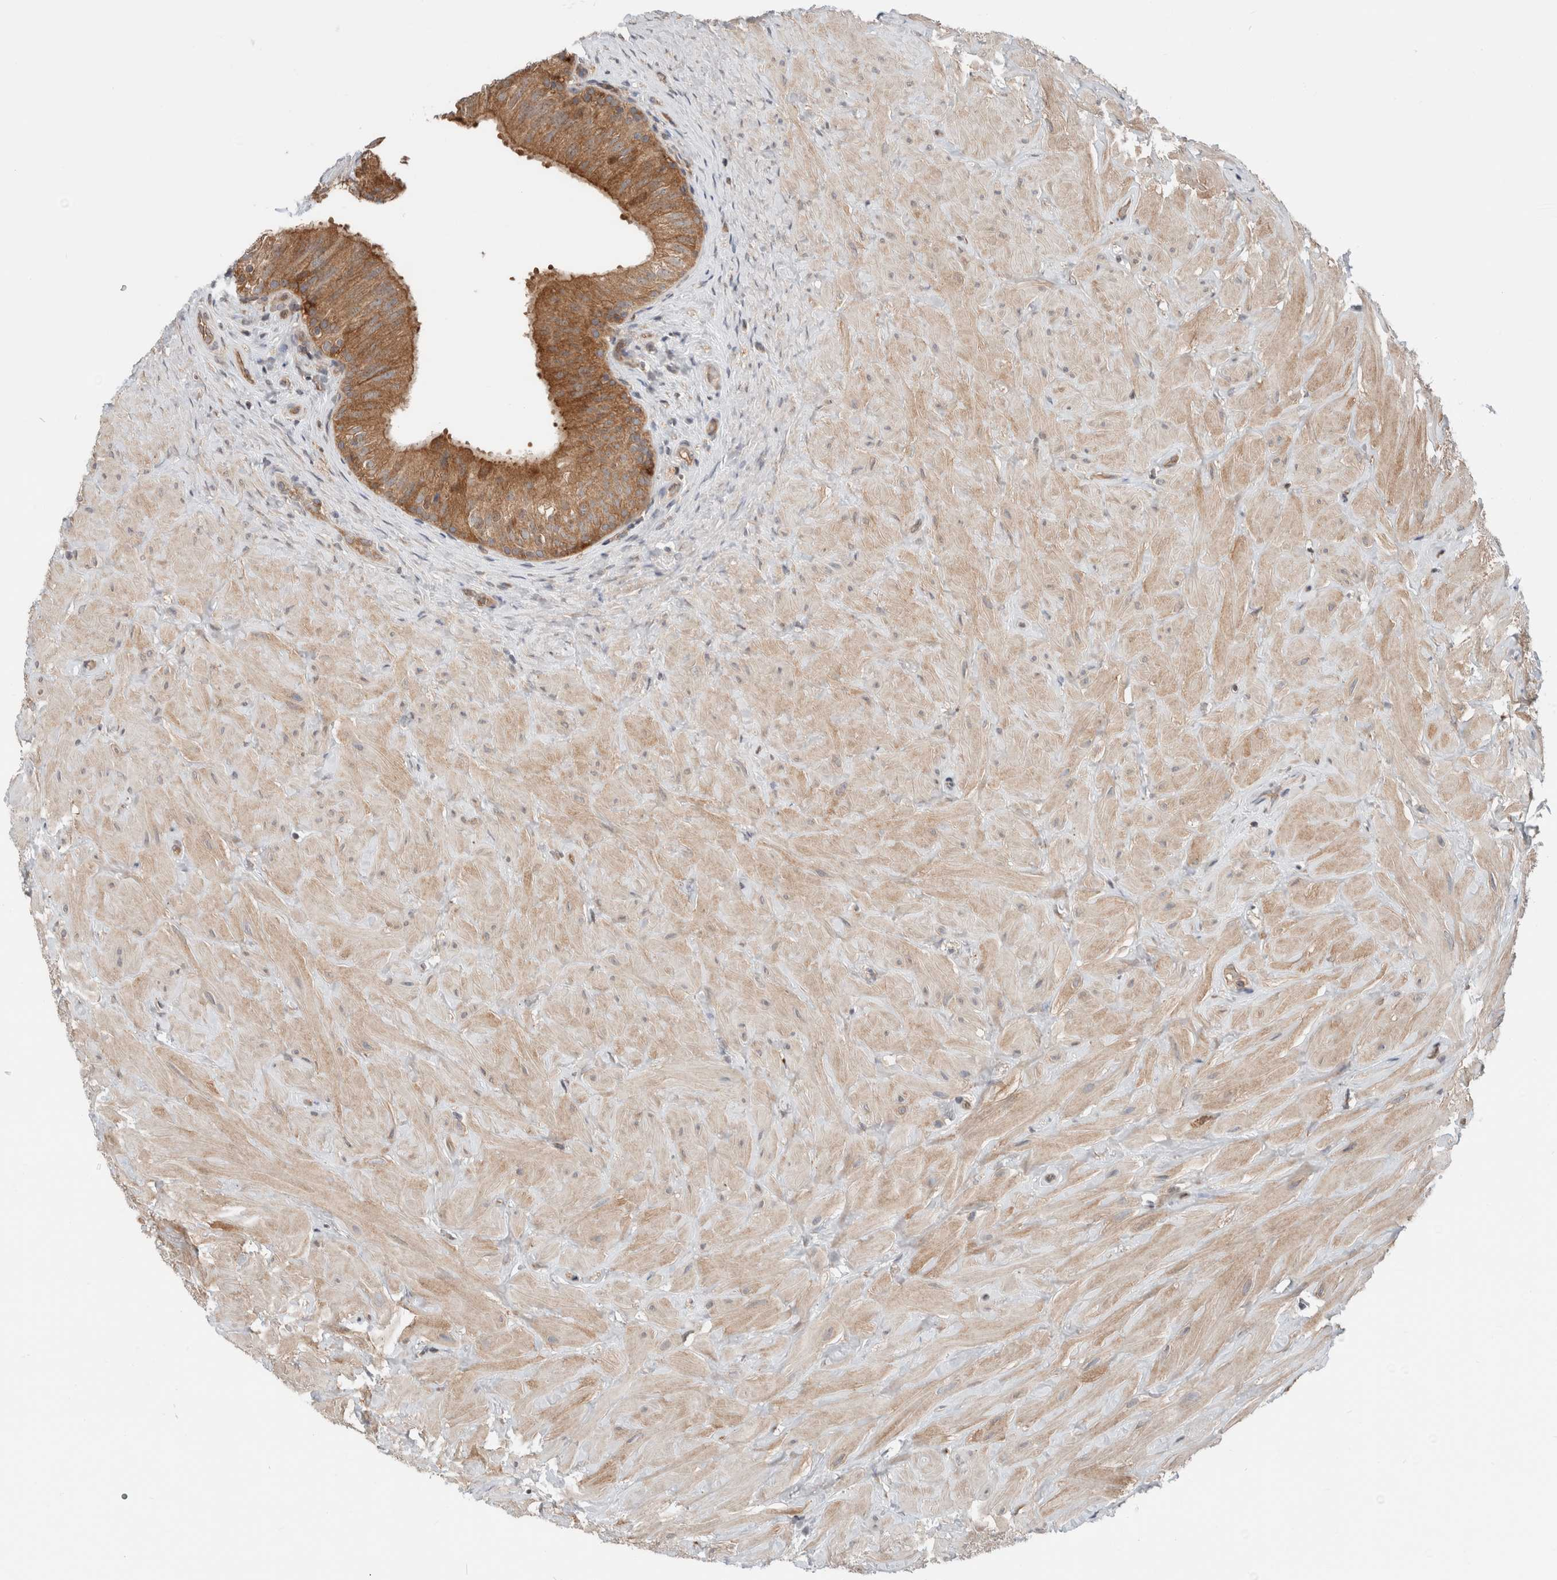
{"staining": {"intensity": "moderate", "quantity": ">75%", "location": "cytoplasmic/membranous"}, "tissue": "epididymis", "cell_type": "Glandular cells", "image_type": "normal", "snomed": [{"axis": "morphology", "description": "Normal tissue, NOS"}, {"axis": "topography", "description": "Soft tissue"}, {"axis": "topography", "description": "Epididymis"}], "caption": "About >75% of glandular cells in unremarkable human epididymis display moderate cytoplasmic/membranous protein staining as visualized by brown immunohistochemical staining.", "gene": "XPNPEP1", "patient": {"sex": "male", "age": 26}}